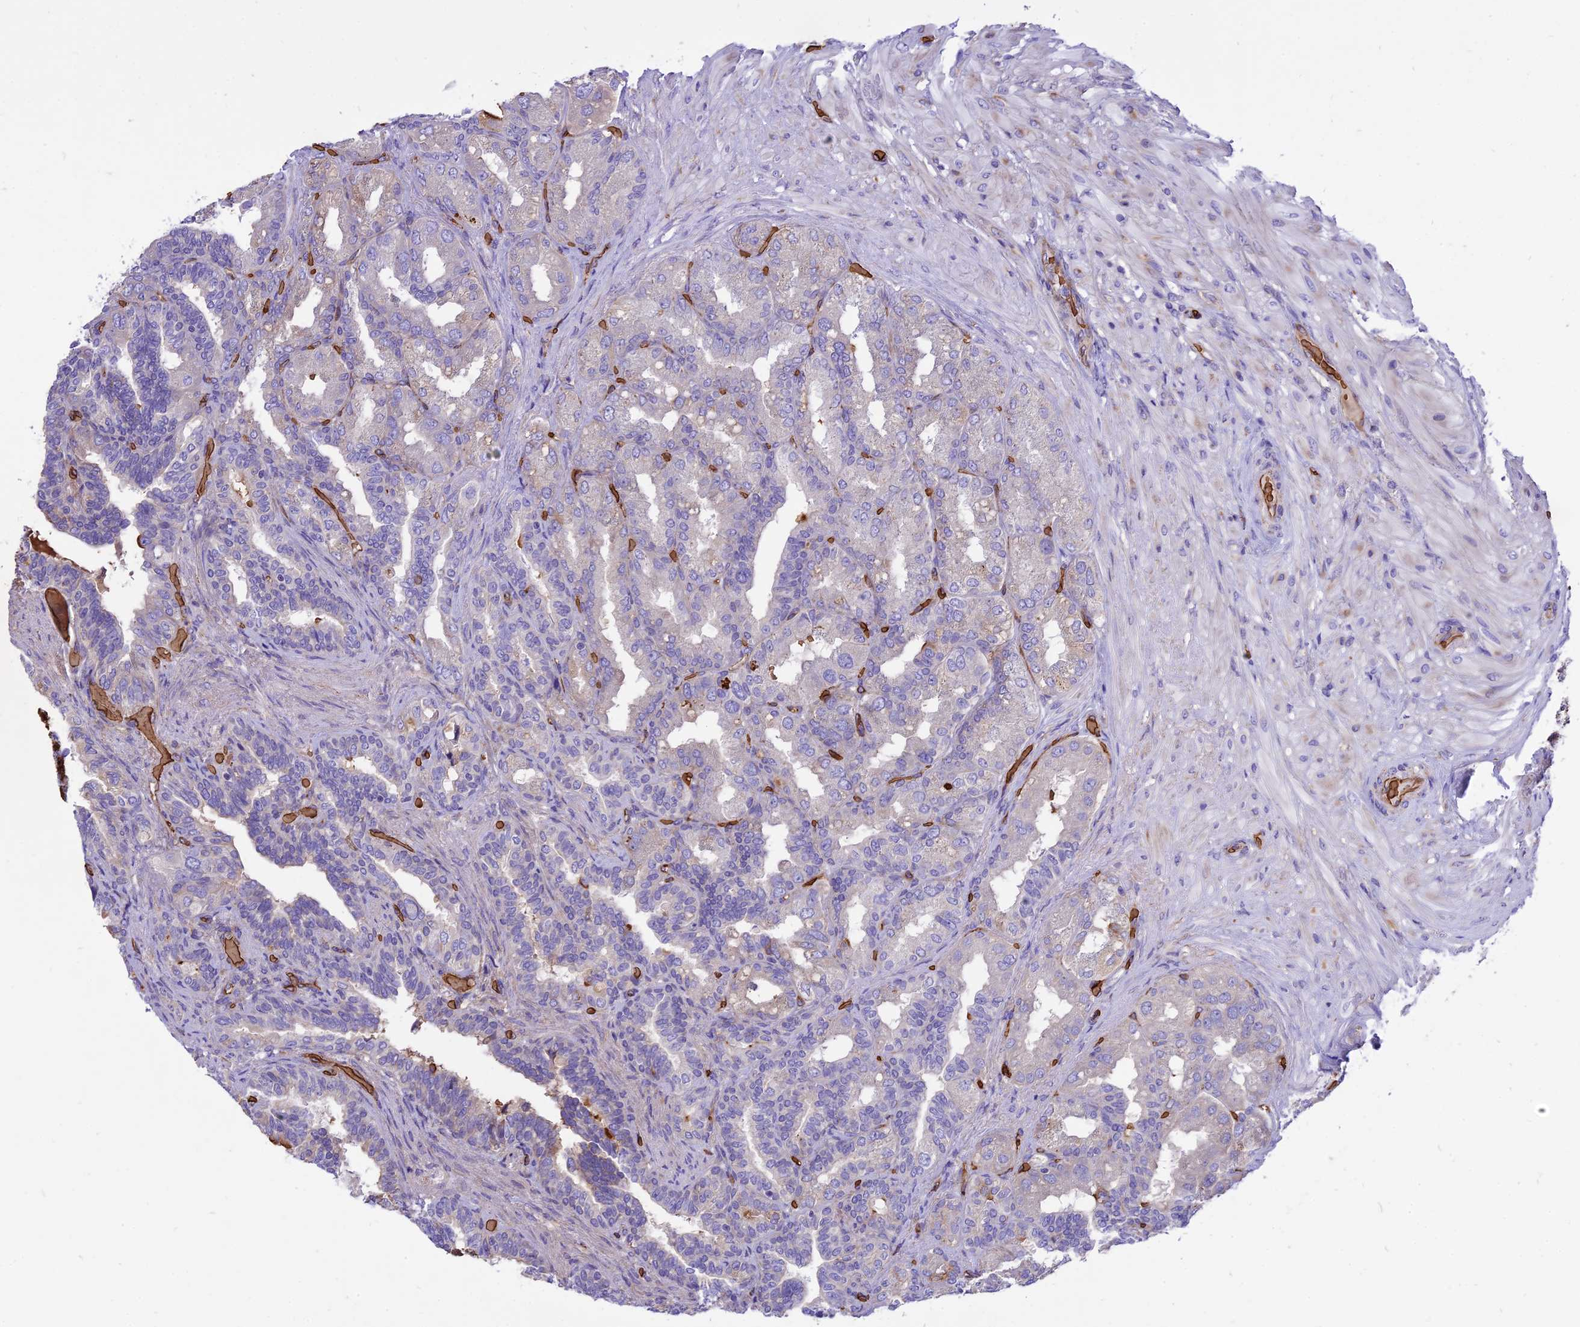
{"staining": {"intensity": "negative", "quantity": "none", "location": "none"}, "tissue": "seminal vesicle", "cell_type": "Glandular cells", "image_type": "normal", "snomed": [{"axis": "morphology", "description": "Normal tissue, NOS"}, {"axis": "topography", "description": "Seminal veicle"}, {"axis": "topography", "description": "Peripheral nerve tissue"}], "caption": "IHC micrograph of normal seminal vesicle: human seminal vesicle stained with DAB (3,3'-diaminobenzidine) demonstrates no significant protein staining in glandular cells.", "gene": "TTC4", "patient": {"sex": "male", "age": 63}}